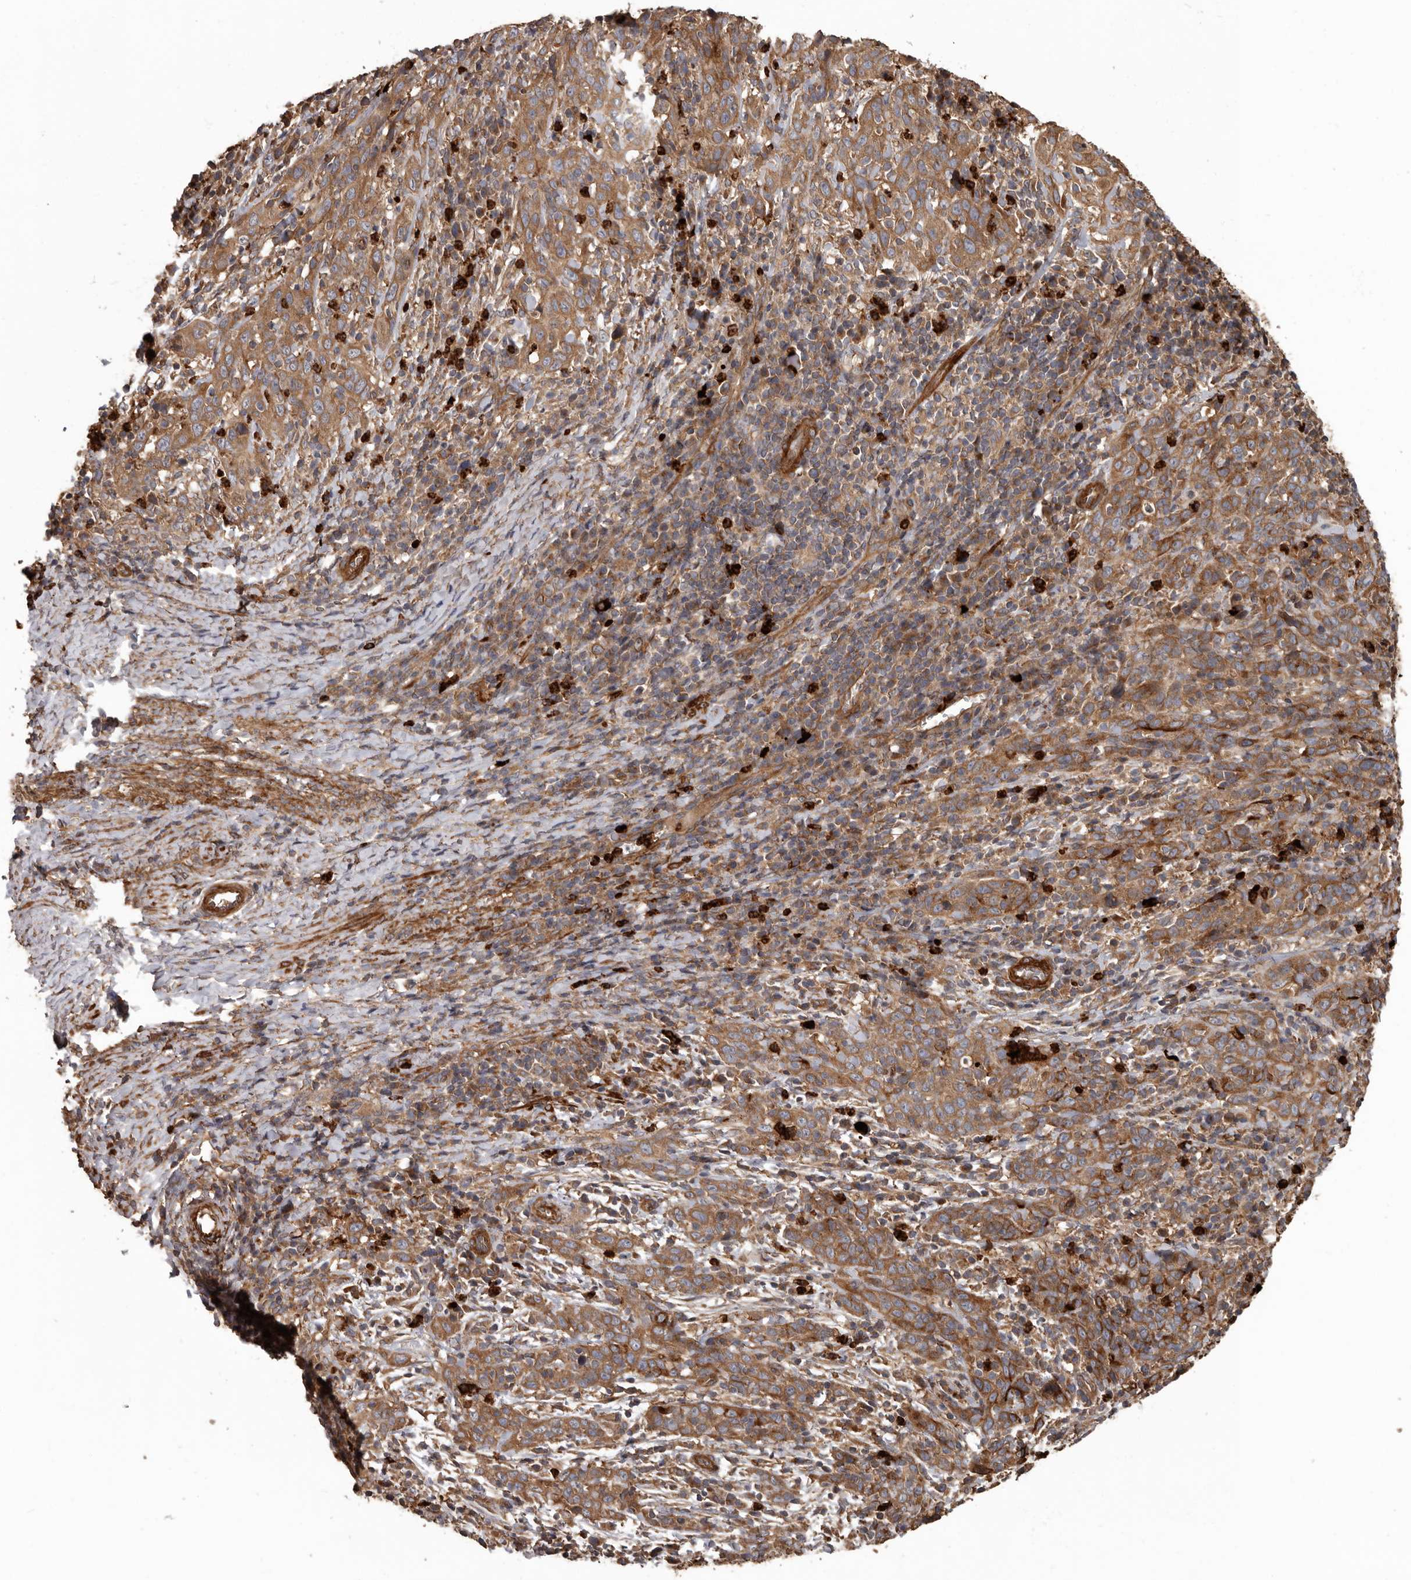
{"staining": {"intensity": "moderate", "quantity": ">75%", "location": "cytoplasmic/membranous"}, "tissue": "cervical cancer", "cell_type": "Tumor cells", "image_type": "cancer", "snomed": [{"axis": "morphology", "description": "Squamous cell carcinoma, NOS"}, {"axis": "topography", "description": "Cervix"}], "caption": "Protein analysis of cervical cancer (squamous cell carcinoma) tissue shows moderate cytoplasmic/membranous expression in approximately >75% of tumor cells.", "gene": "ARHGEF5", "patient": {"sex": "female", "age": 46}}